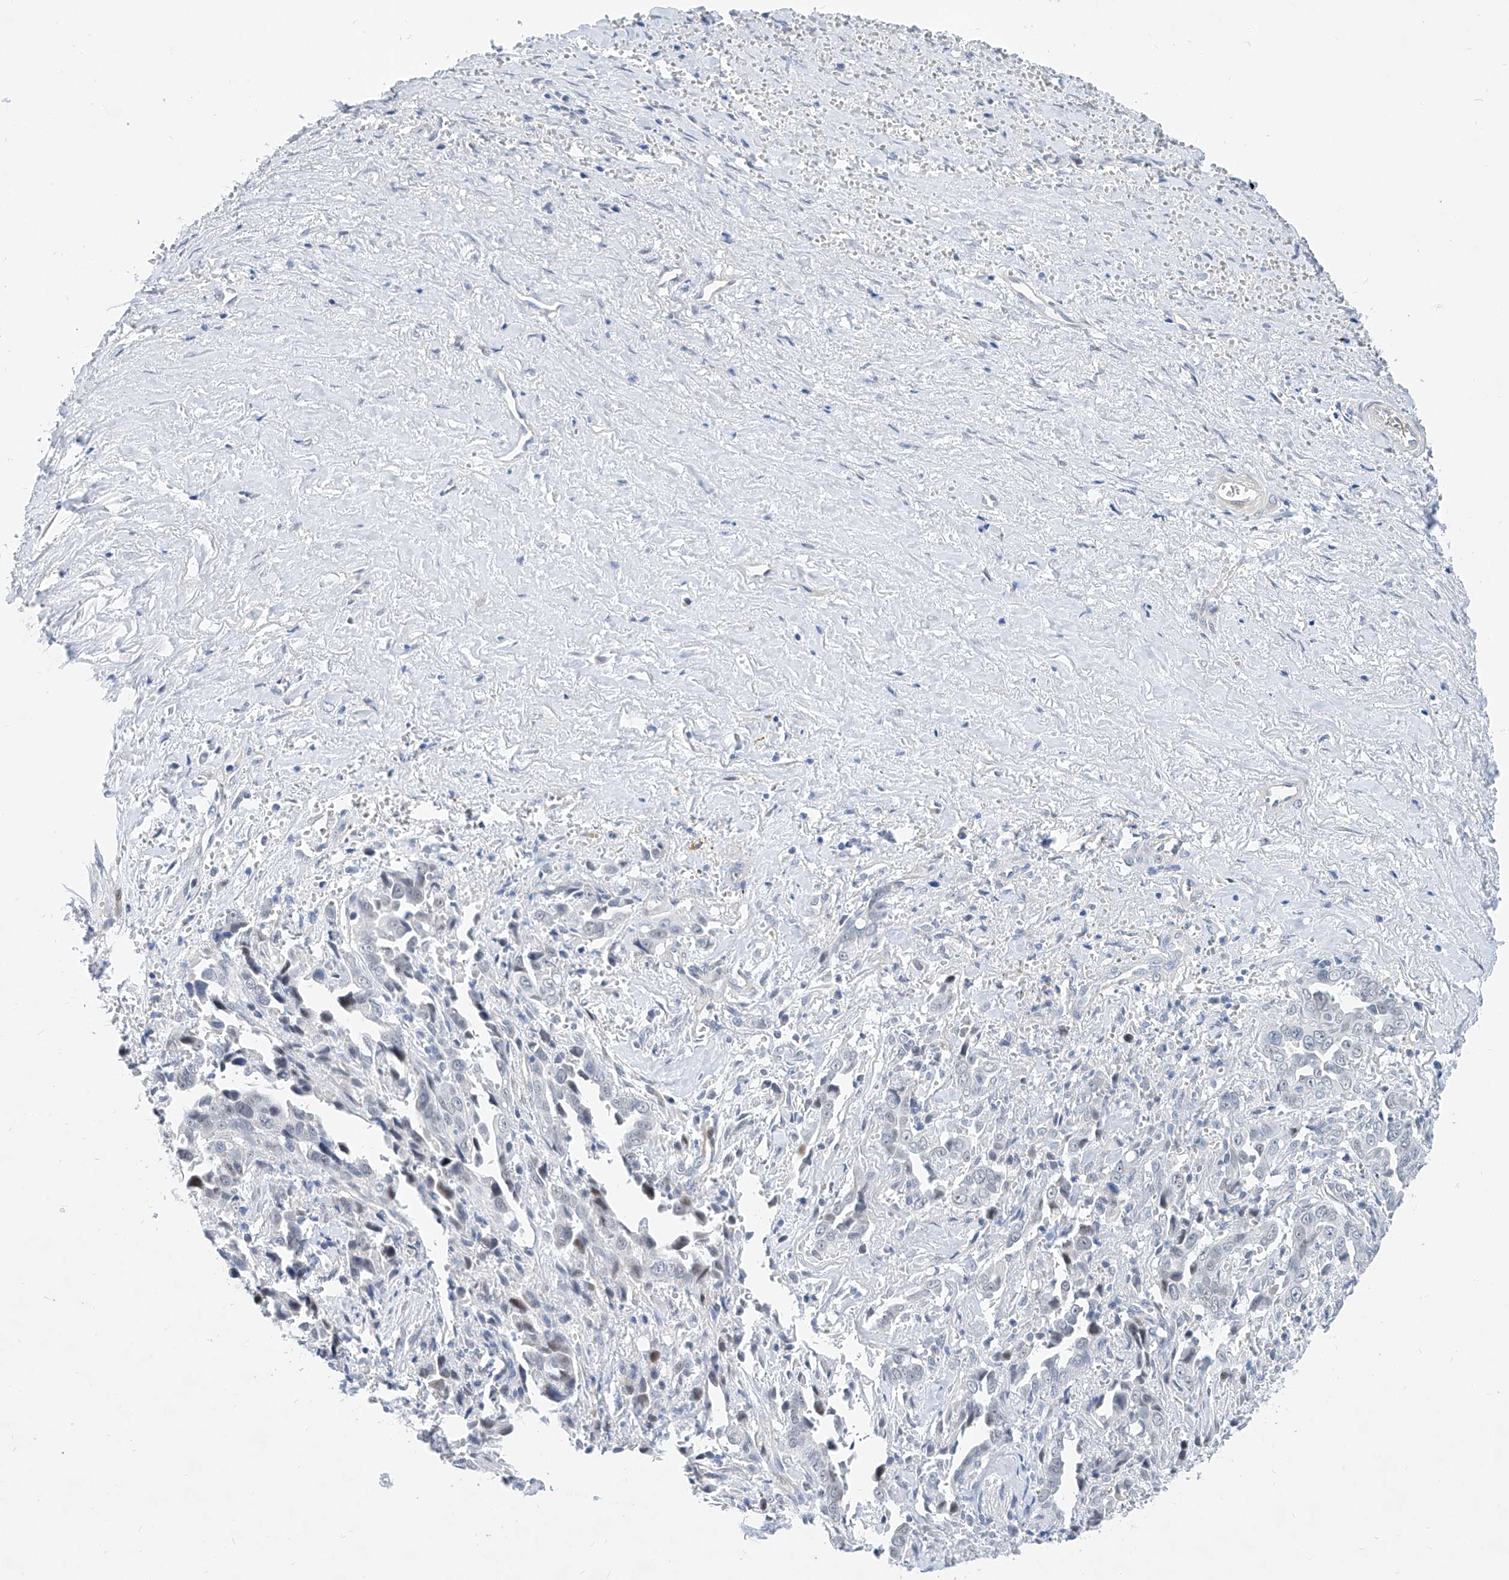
{"staining": {"intensity": "negative", "quantity": "none", "location": "none"}, "tissue": "liver cancer", "cell_type": "Tumor cells", "image_type": "cancer", "snomed": [{"axis": "morphology", "description": "Cholangiocarcinoma"}, {"axis": "topography", "description": "Liver"}], "caption": "Protein analysis of liver cholangiocarcinoma shows no significant staining in tumor cells.", "gene": "BPTF", "patient": {"sex": "female", "age": 79}}